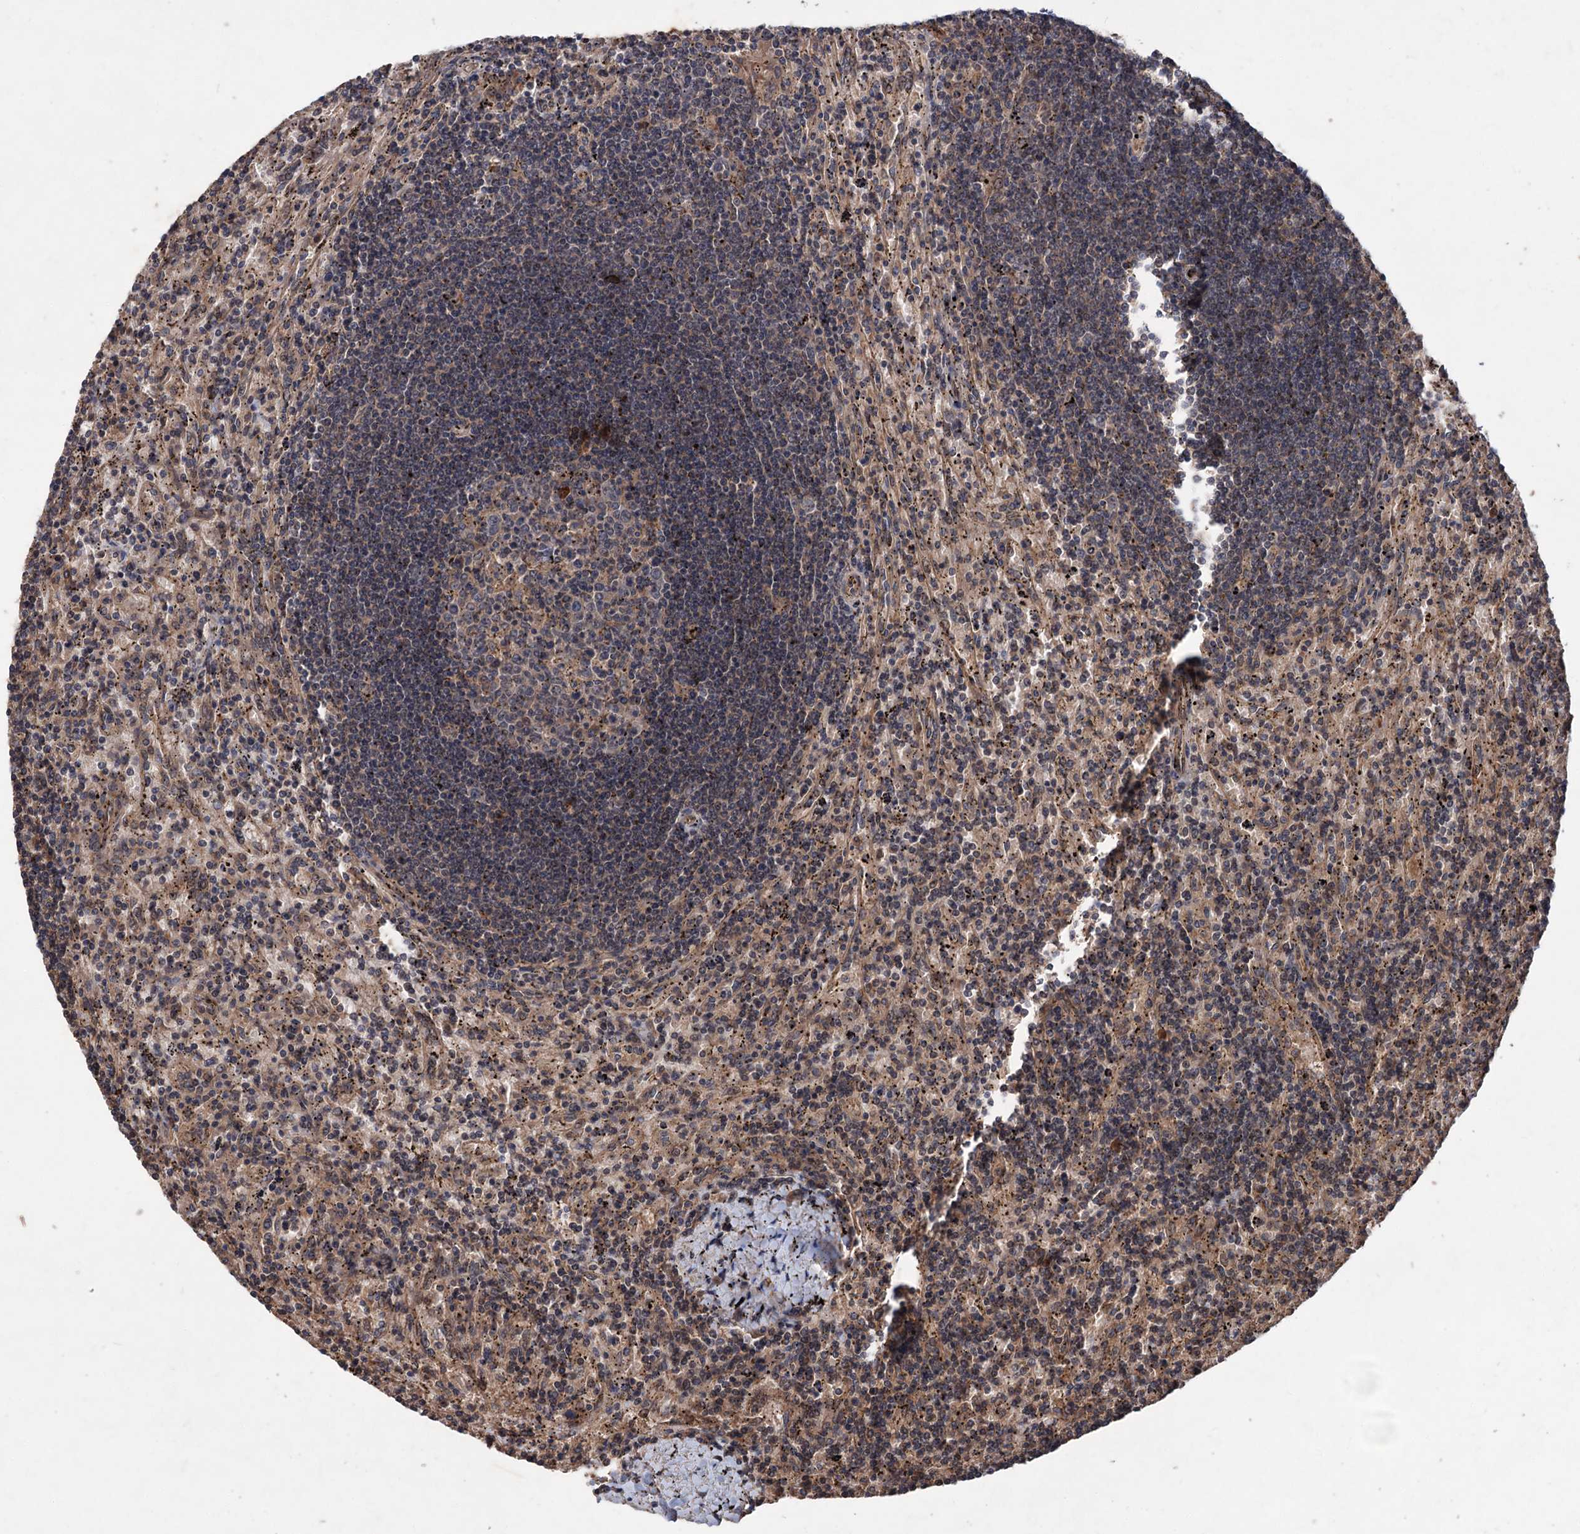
{"staining": {"intensity": "weak", "quantity": "<25%", "location": "cytoplasmic/membranous,nuclear"}, "tissue": "lymphoma", "cell_type": "Tumor cells", "image_type": "cancer", "snomed": [{"axis": "morphology", "description": "Malignant lymphoma, non-Hodgkin's type, Low grade"}, {"axis": "topography", "description": "Spleen"}], "caption": "Tumor cells show no significant expression in lymphoma.", "gene": "ADK", "patient": {"sex": "male", "age": 76}}